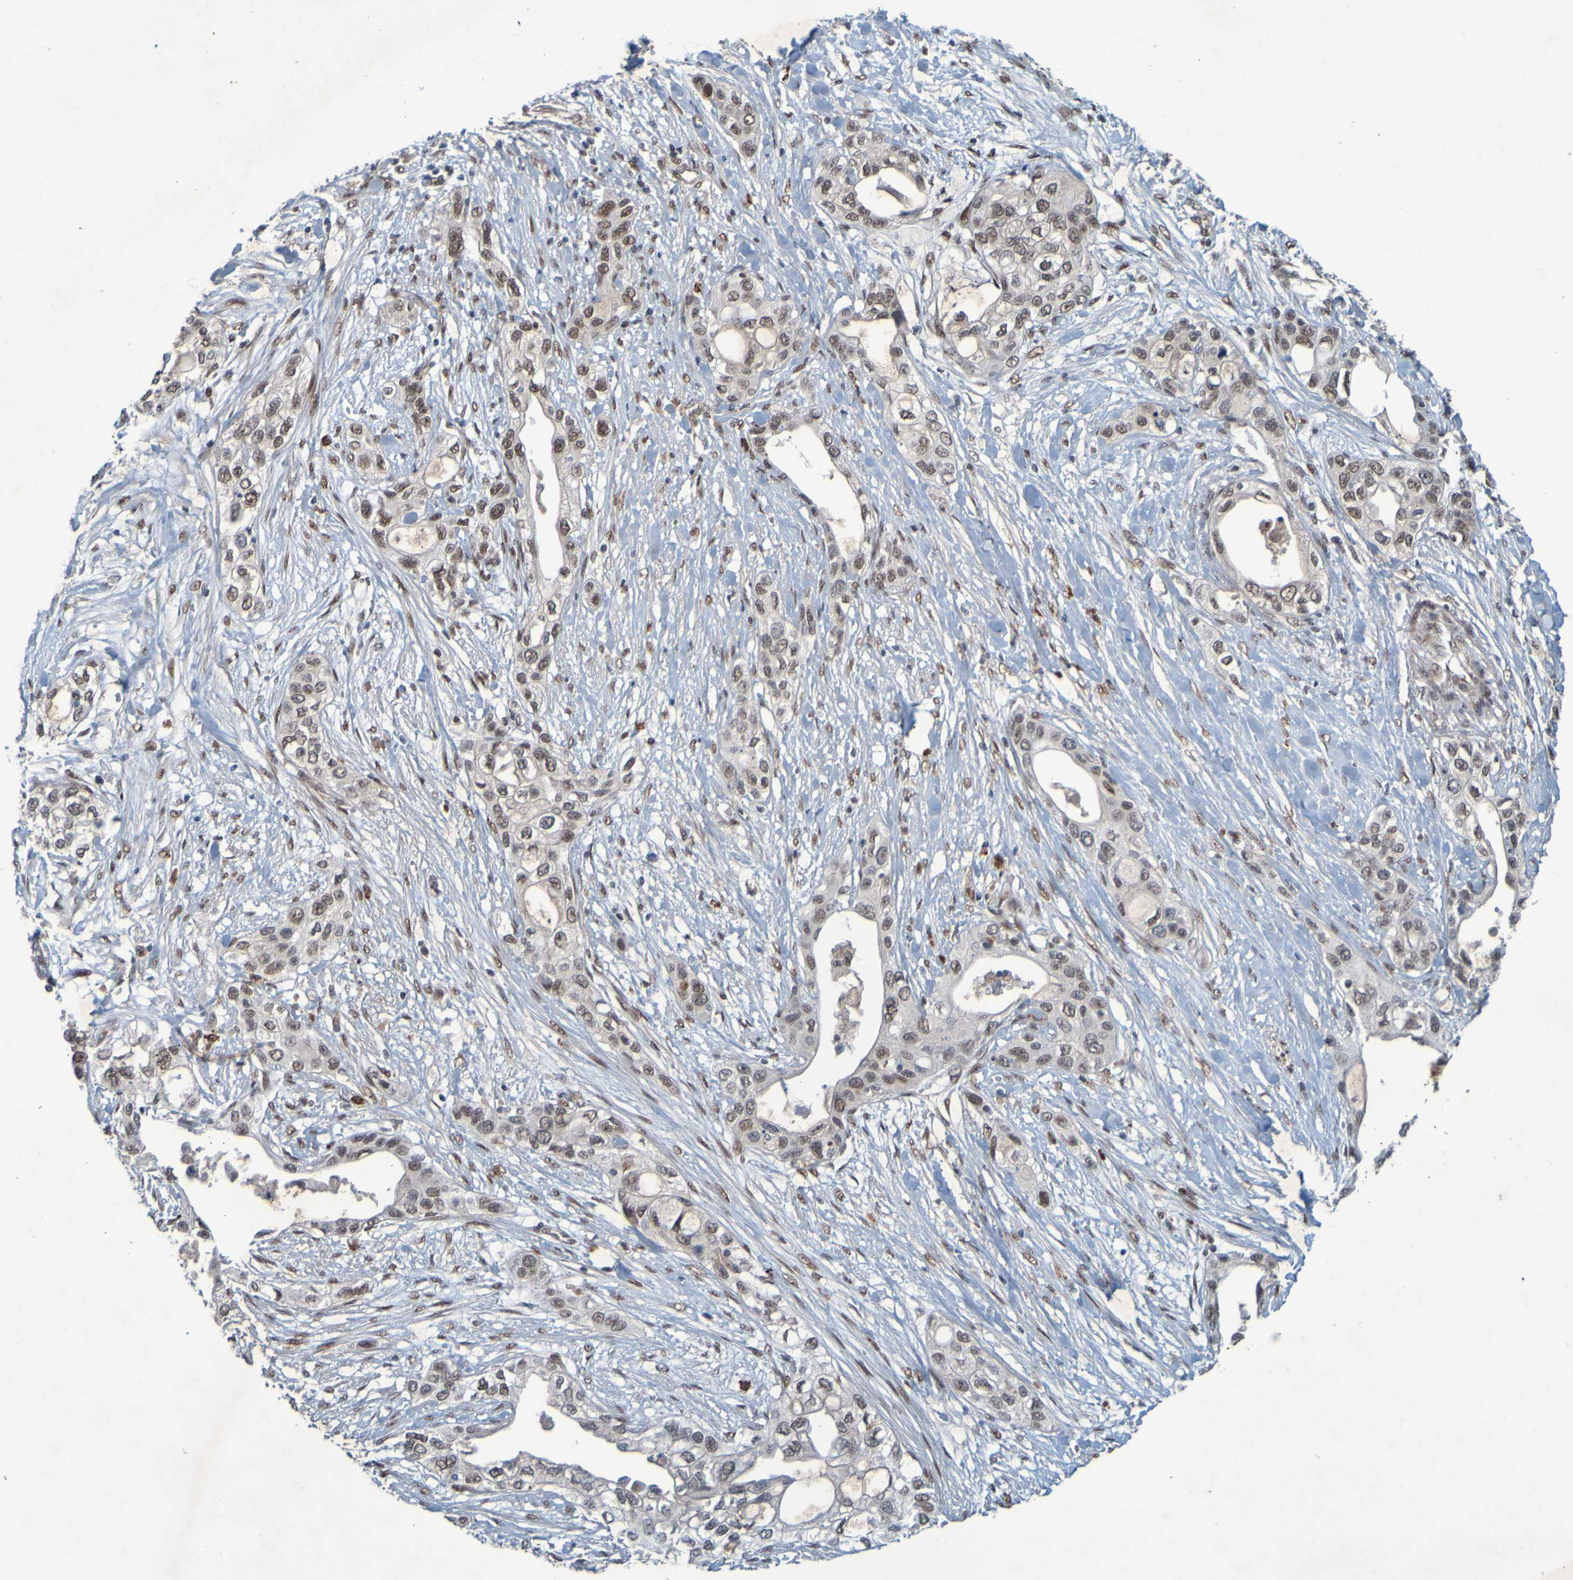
{"staining": {"intensity": "moderate", "quantity": ">75%", "location": "nuclear"}, "tissue": "pancreatic cancer", "cell_type": "Tumor cells", "image_type": "cancer", "snomed": [{"axis": "morphology", "description": "Adenocarcinoma, NOS"}, {"axis": "topography", "description": "Pancreas"}], "caption": "Immunohistochemistry (IHC) micrograph of neoplastic tissue: human pancreatic cancer stained using IHC demonstrates medium levels of moderate protein expression localized specifically in the nuclear of tumor cells, appearing as a nuclear brown color.", "gene": "MCPH1", "patient": {"sex": "female", "age": 70}}